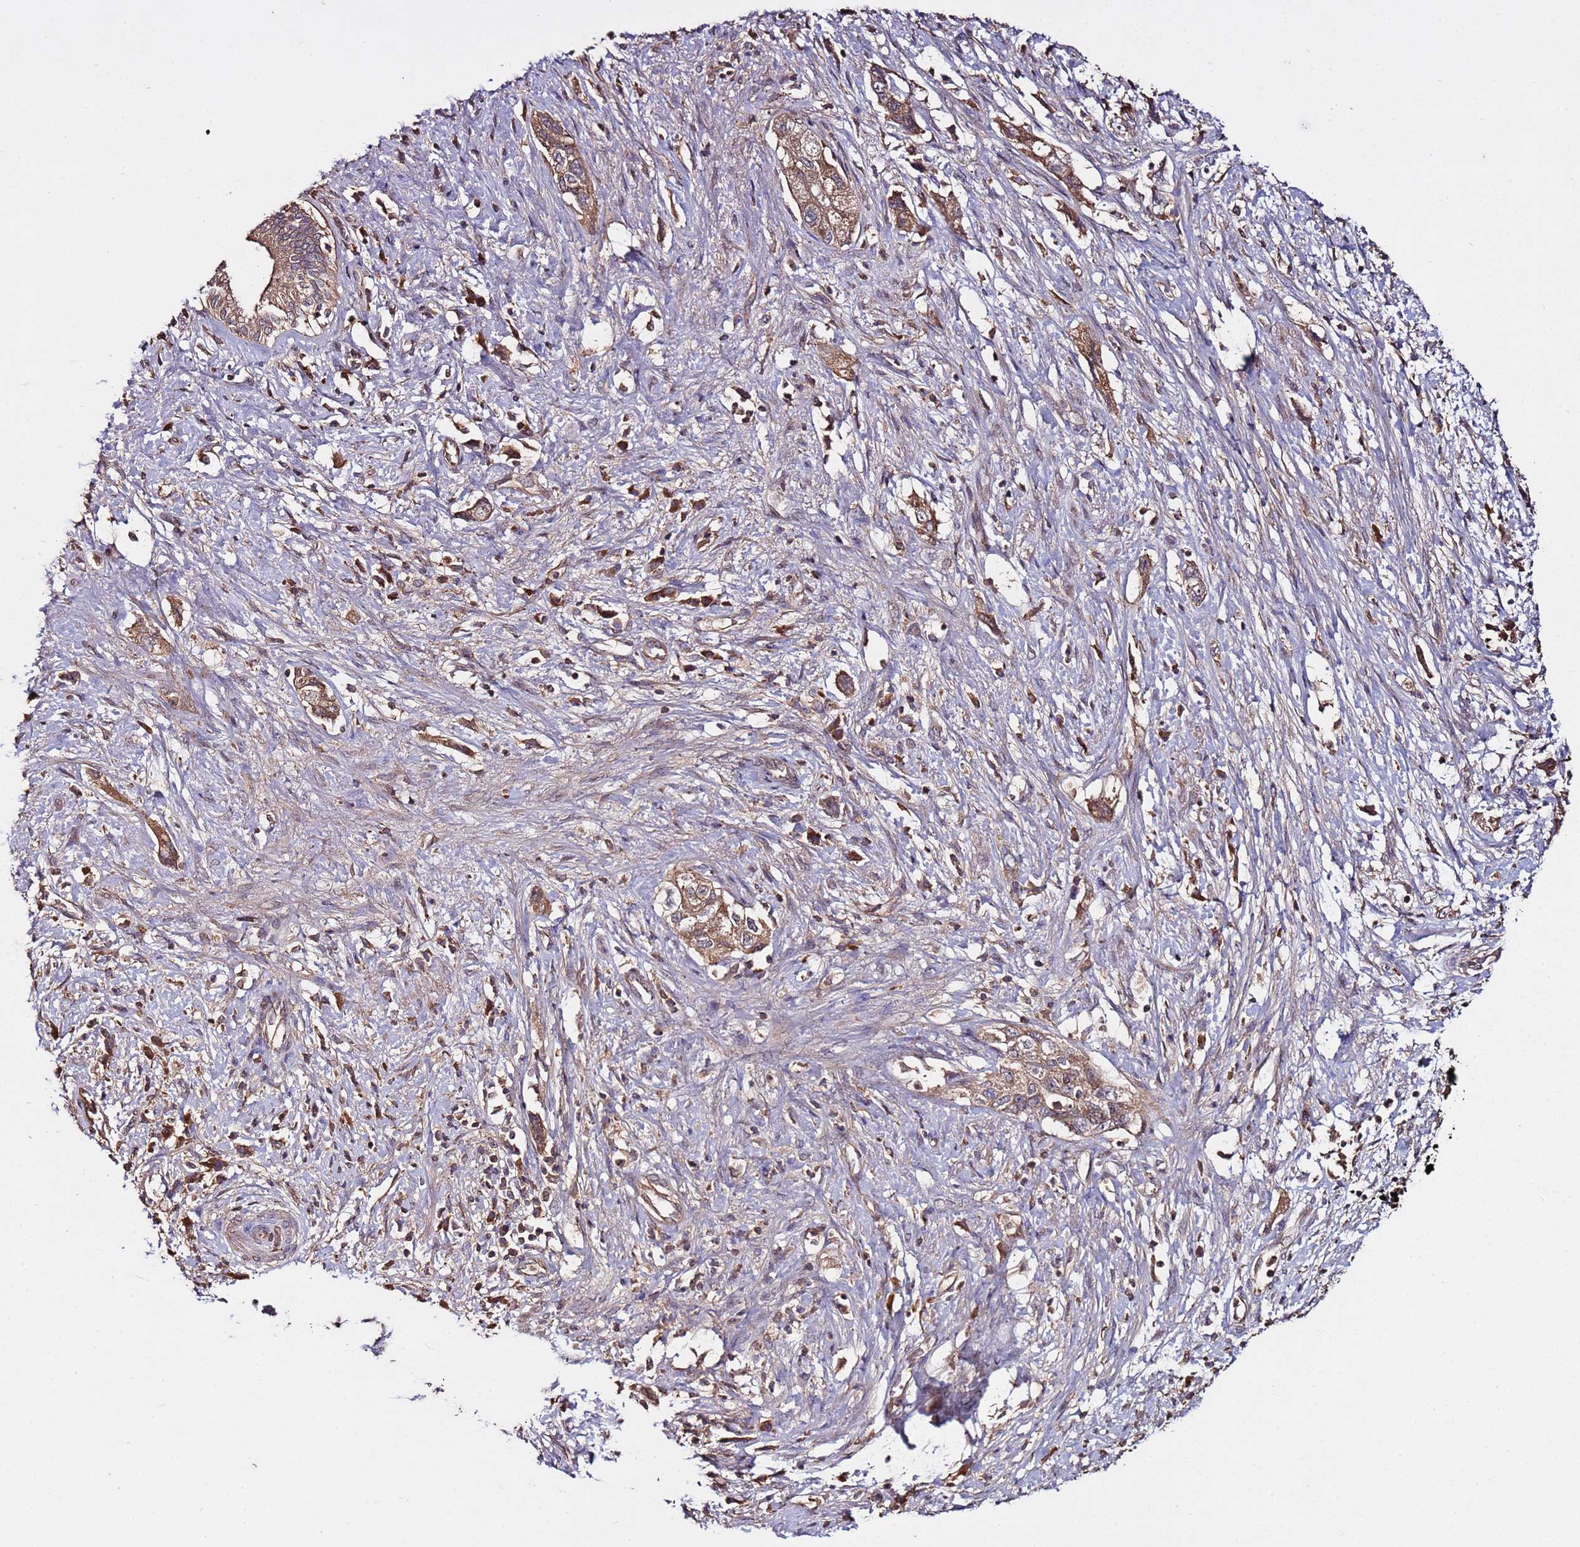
{"staining": {"intensity": "moderate", "quantity": ">75%", "location": "cytoplasmic/membranous"}, "tissue": "pancreatic cancer", "cell_type": "Tumor cells", "image_type": "cancer", "snomed": [{"axis": "morphology", "description": "Adenocarcinoma, NOS"}, {"axis": "topography", "description": "Pancreas"}], "caption": "High-power microscopy captured an immunohistochemistry image of pancreatic cancer (adenocarcinoma), revealing moderate cytoplasmic/membranous staining in approximately >75% of tumor cells.", "gene": "RPS15A", "patient": {"sex": "female", "age": 73}}